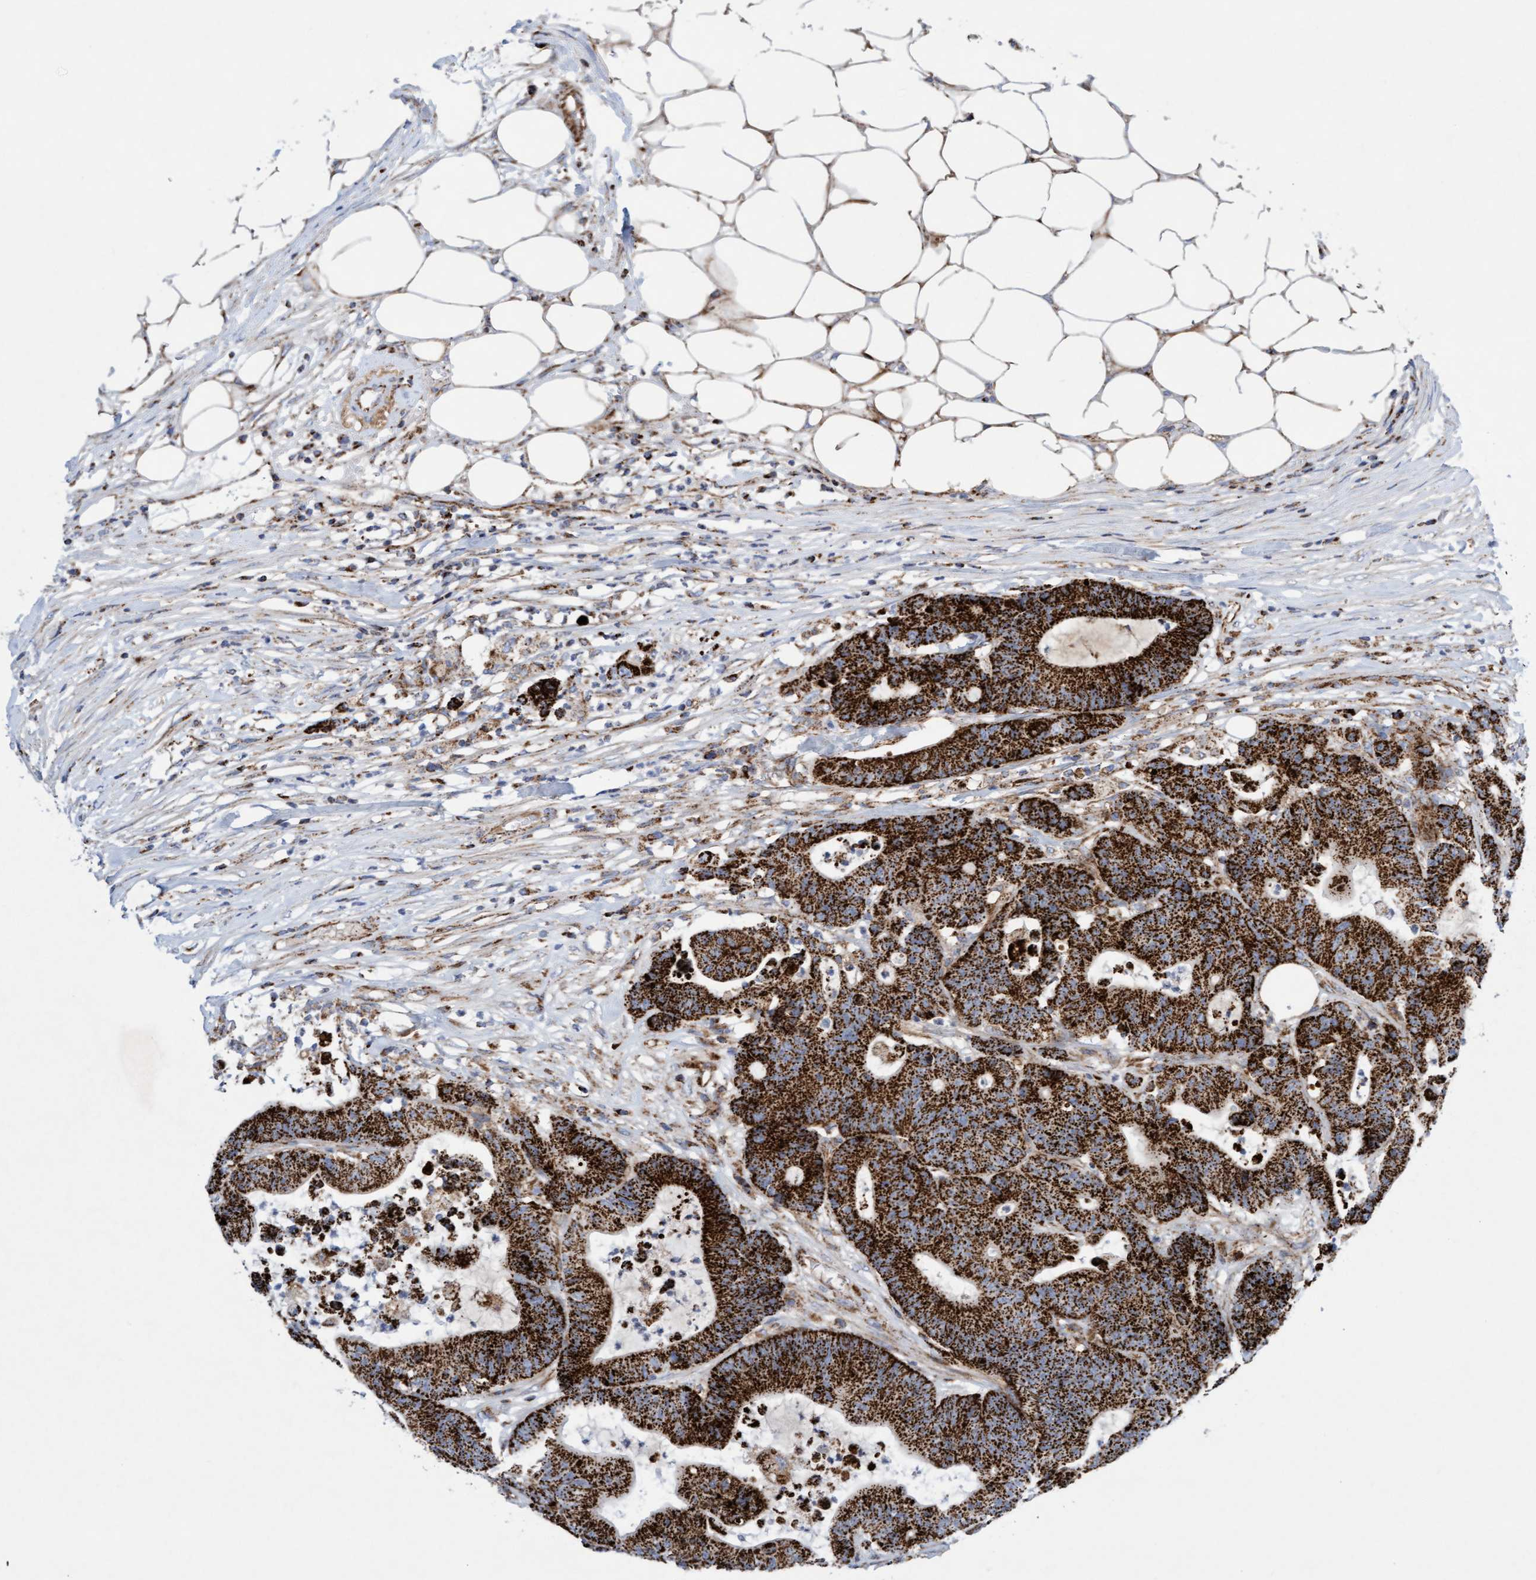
{"staining": {"intensity": "strong", "quantity": ">75%", "location": "cytoplasmic/membranous"}, "tissue": "colorectal cancer", "cell_type": "Tumor cells", "image_type": "cancer", "snomed": [{"axis": "morphology", "description": "Adenocarcinoma, NOS"}, {"axis": "topography", "description": "Colon"}], "caption": "Protein staining of adenocarcinoma (colorectal) tissue displays strong cytoplasmic/membranous positivity in about >75% of tumor cells. (IHC, brightfield microscopy, high magnification).", "gene": "GGTA1", "patient": {"sex": "female", "age": 84}}